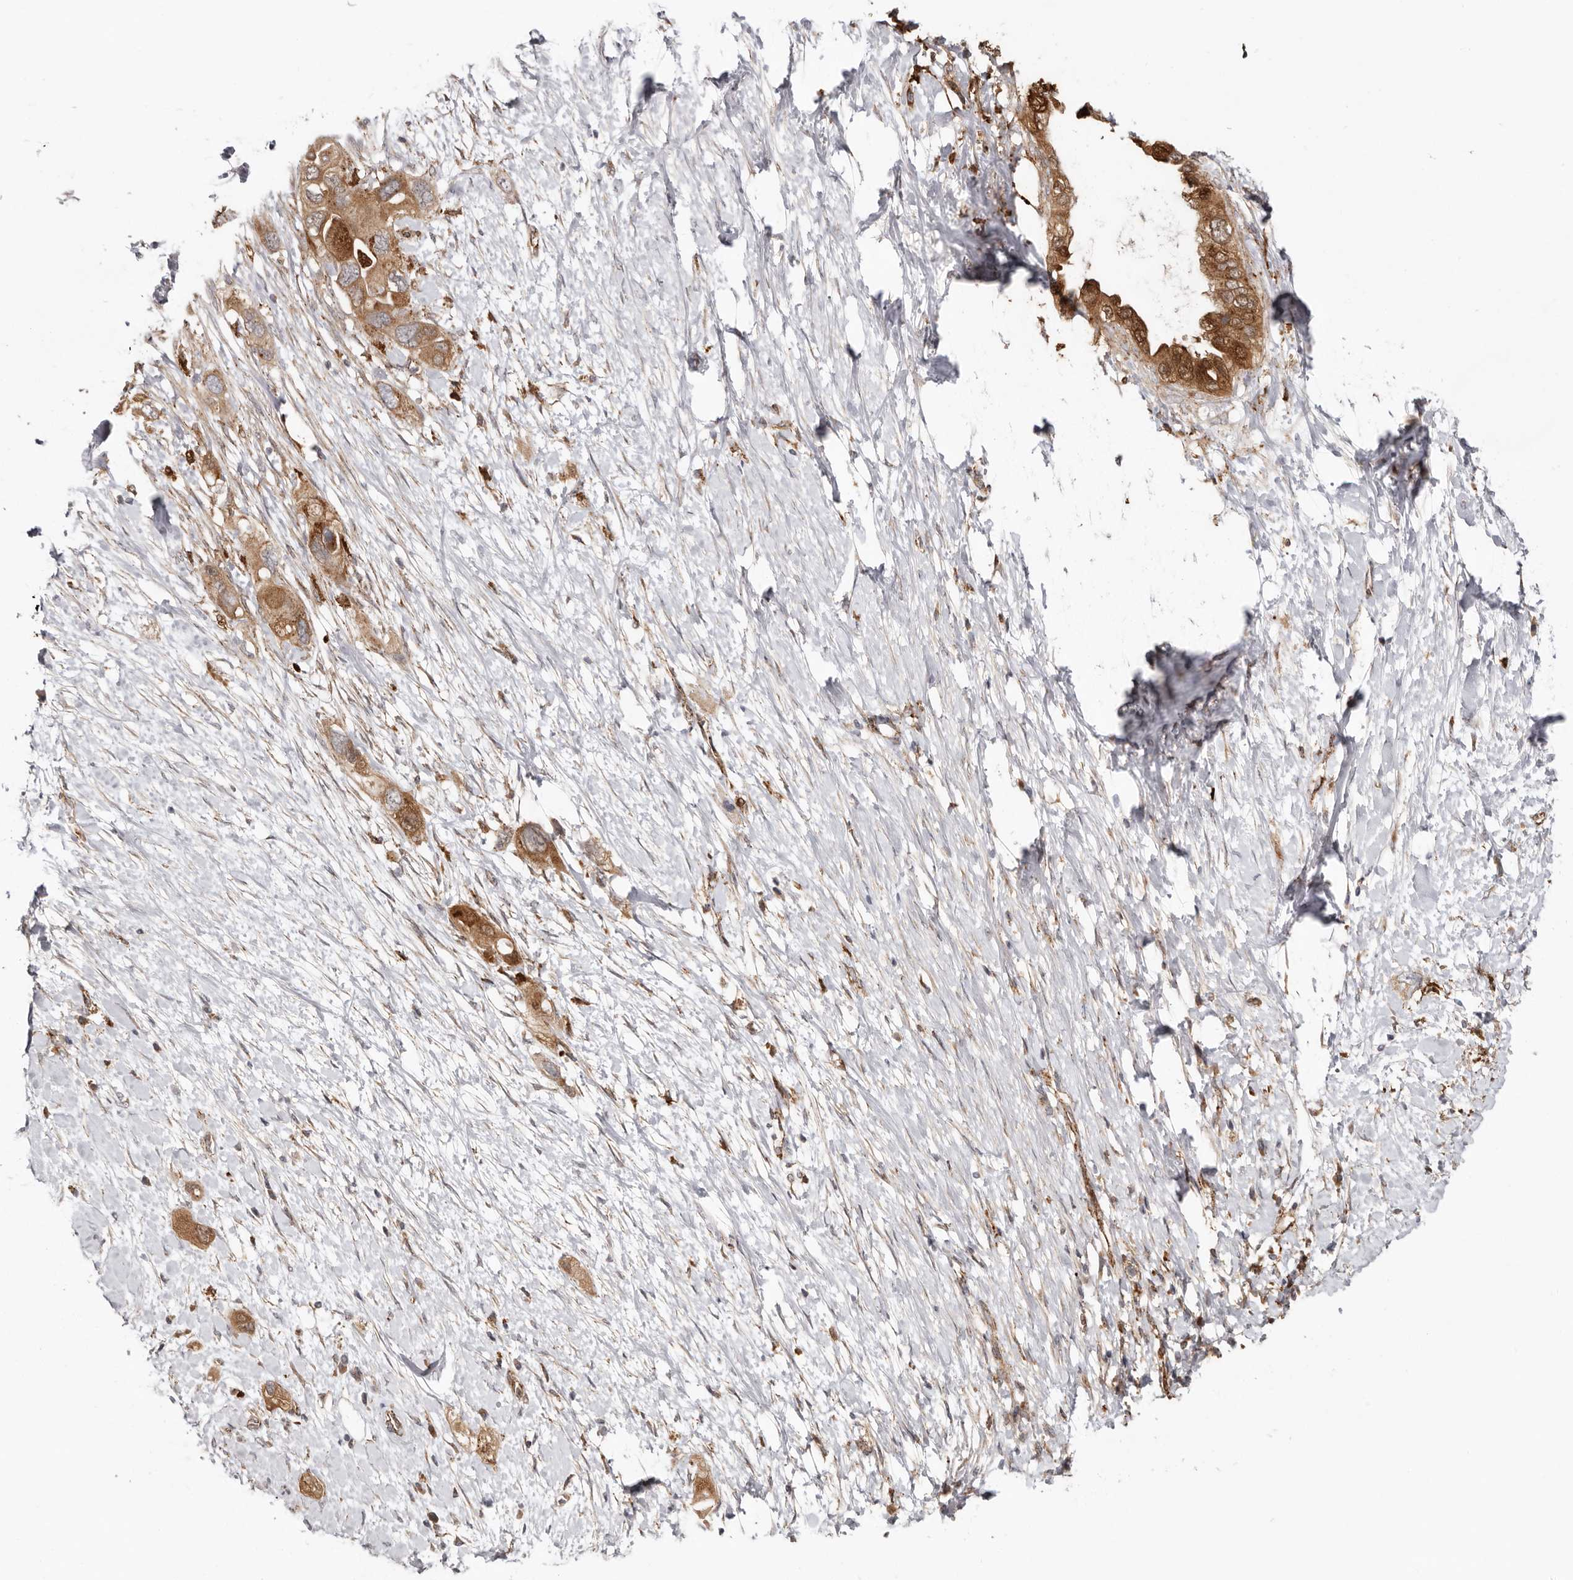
{"staining": {"intensity": "moderate", "quantity": ">75%", "location": "cytoplasmic/membranous"}, "tissue": "pancreatic cancer", "cell_type": "Tumor cells", "image_type": "cancer", "snomed": [{"axis": "morphology", "description": "Adenocarcinoma, NOS"}, {"axis": "topography", "description": "Pancreas"}], "caption": "Adenocarcinoma (pancreatic) stained for a protein reveals moderate cytoplasmic/membranous positivity in tumor cells.", "gene": "GRN", "patient": {"sex": "female", "age": 56}}